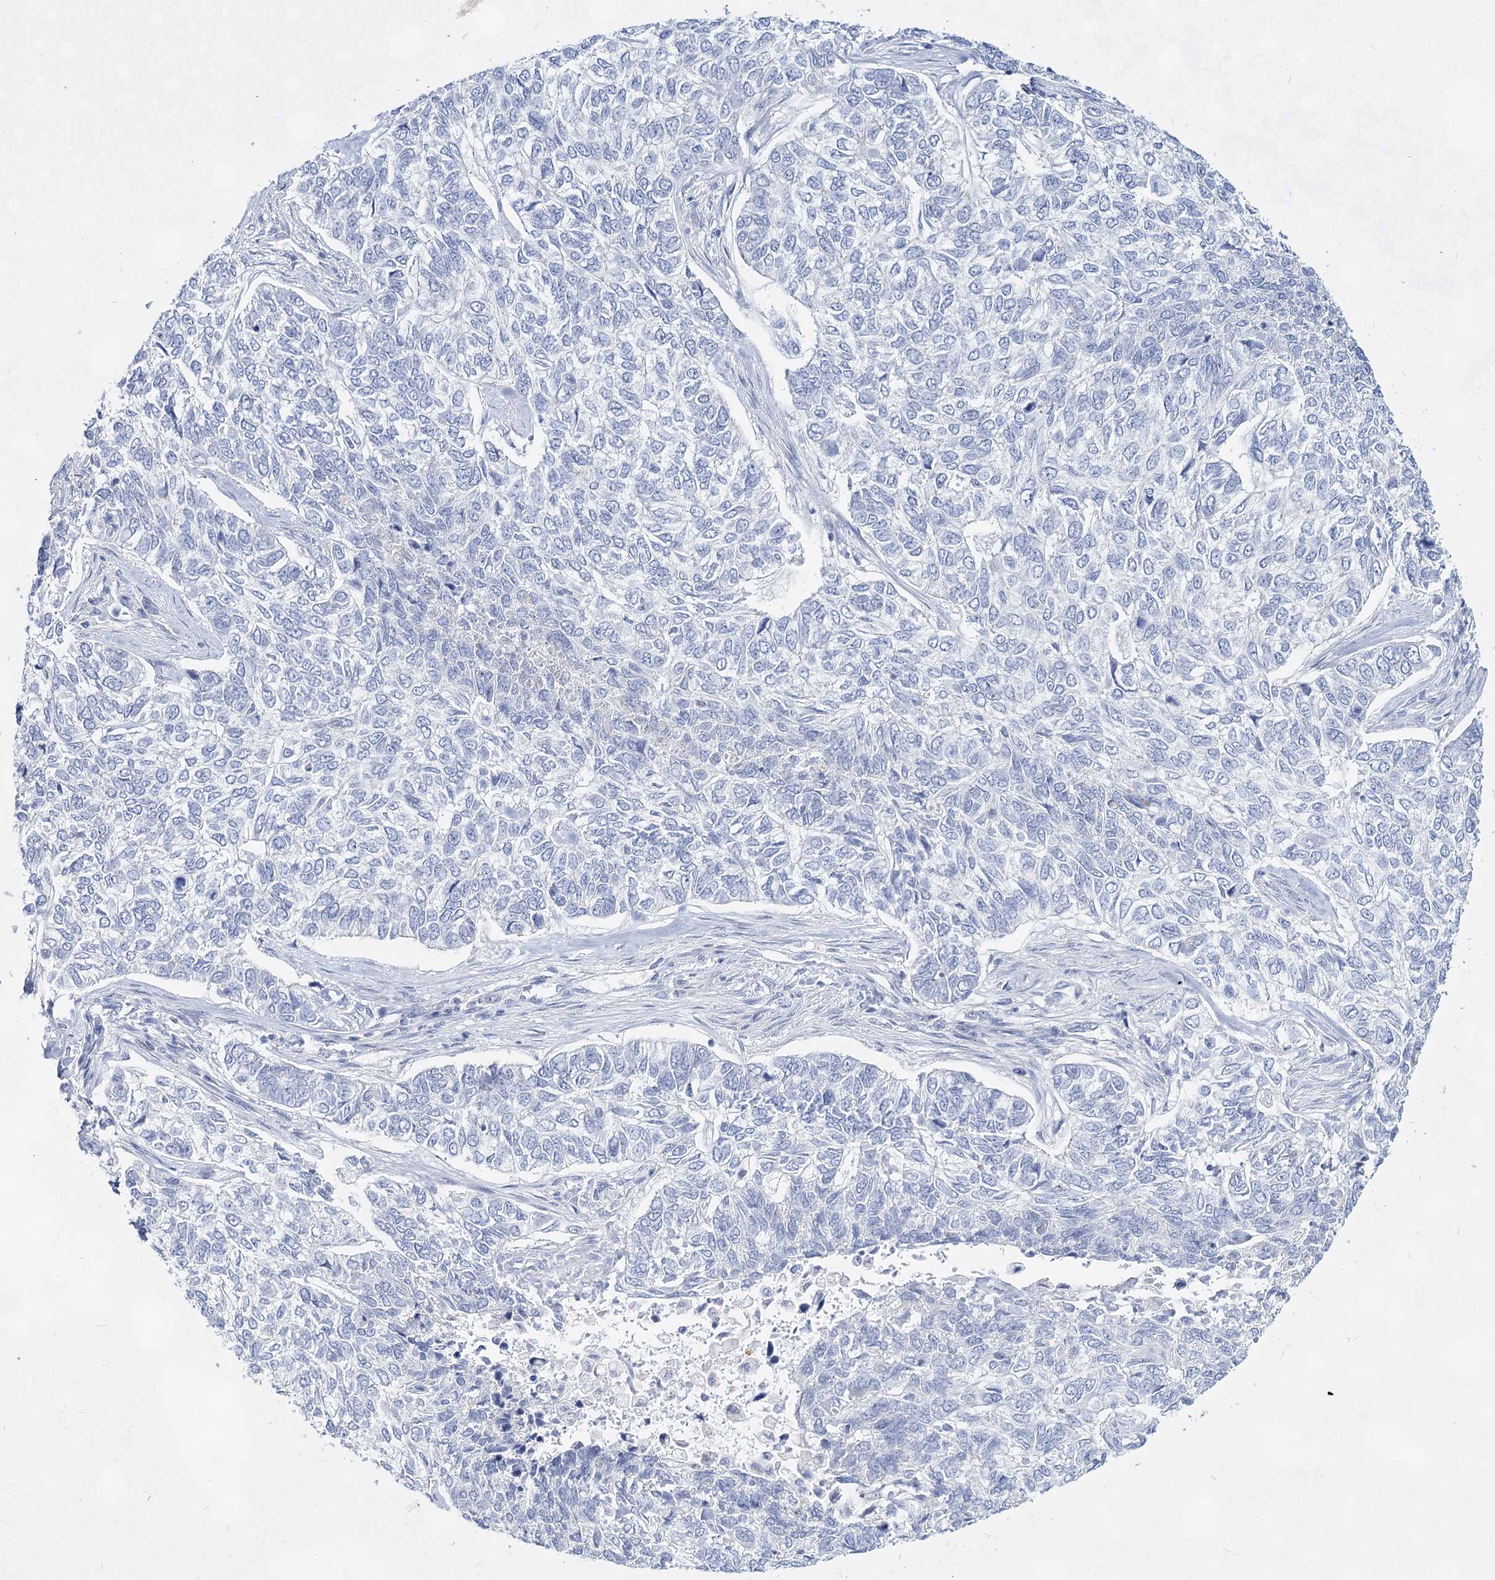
{"staining": {"intensity": "negative", "quantity": "none", "location": "none"}, "tissue": "skin cancer", "cell_type": "Tumor cells", "image_type": "cancer", "snomed": [{"axis": "morphology", "description": "Basal cell carcinoma"}, {"axis": "topography", "description": "Skin"}], "caption": "Skin cancer was stained to show a protein in brown. There is no significant expression in tumor cells. Nuclei are stained in blue.", "gene": "SLC17A2", "patient": {"sex": "female", "age": 65}}